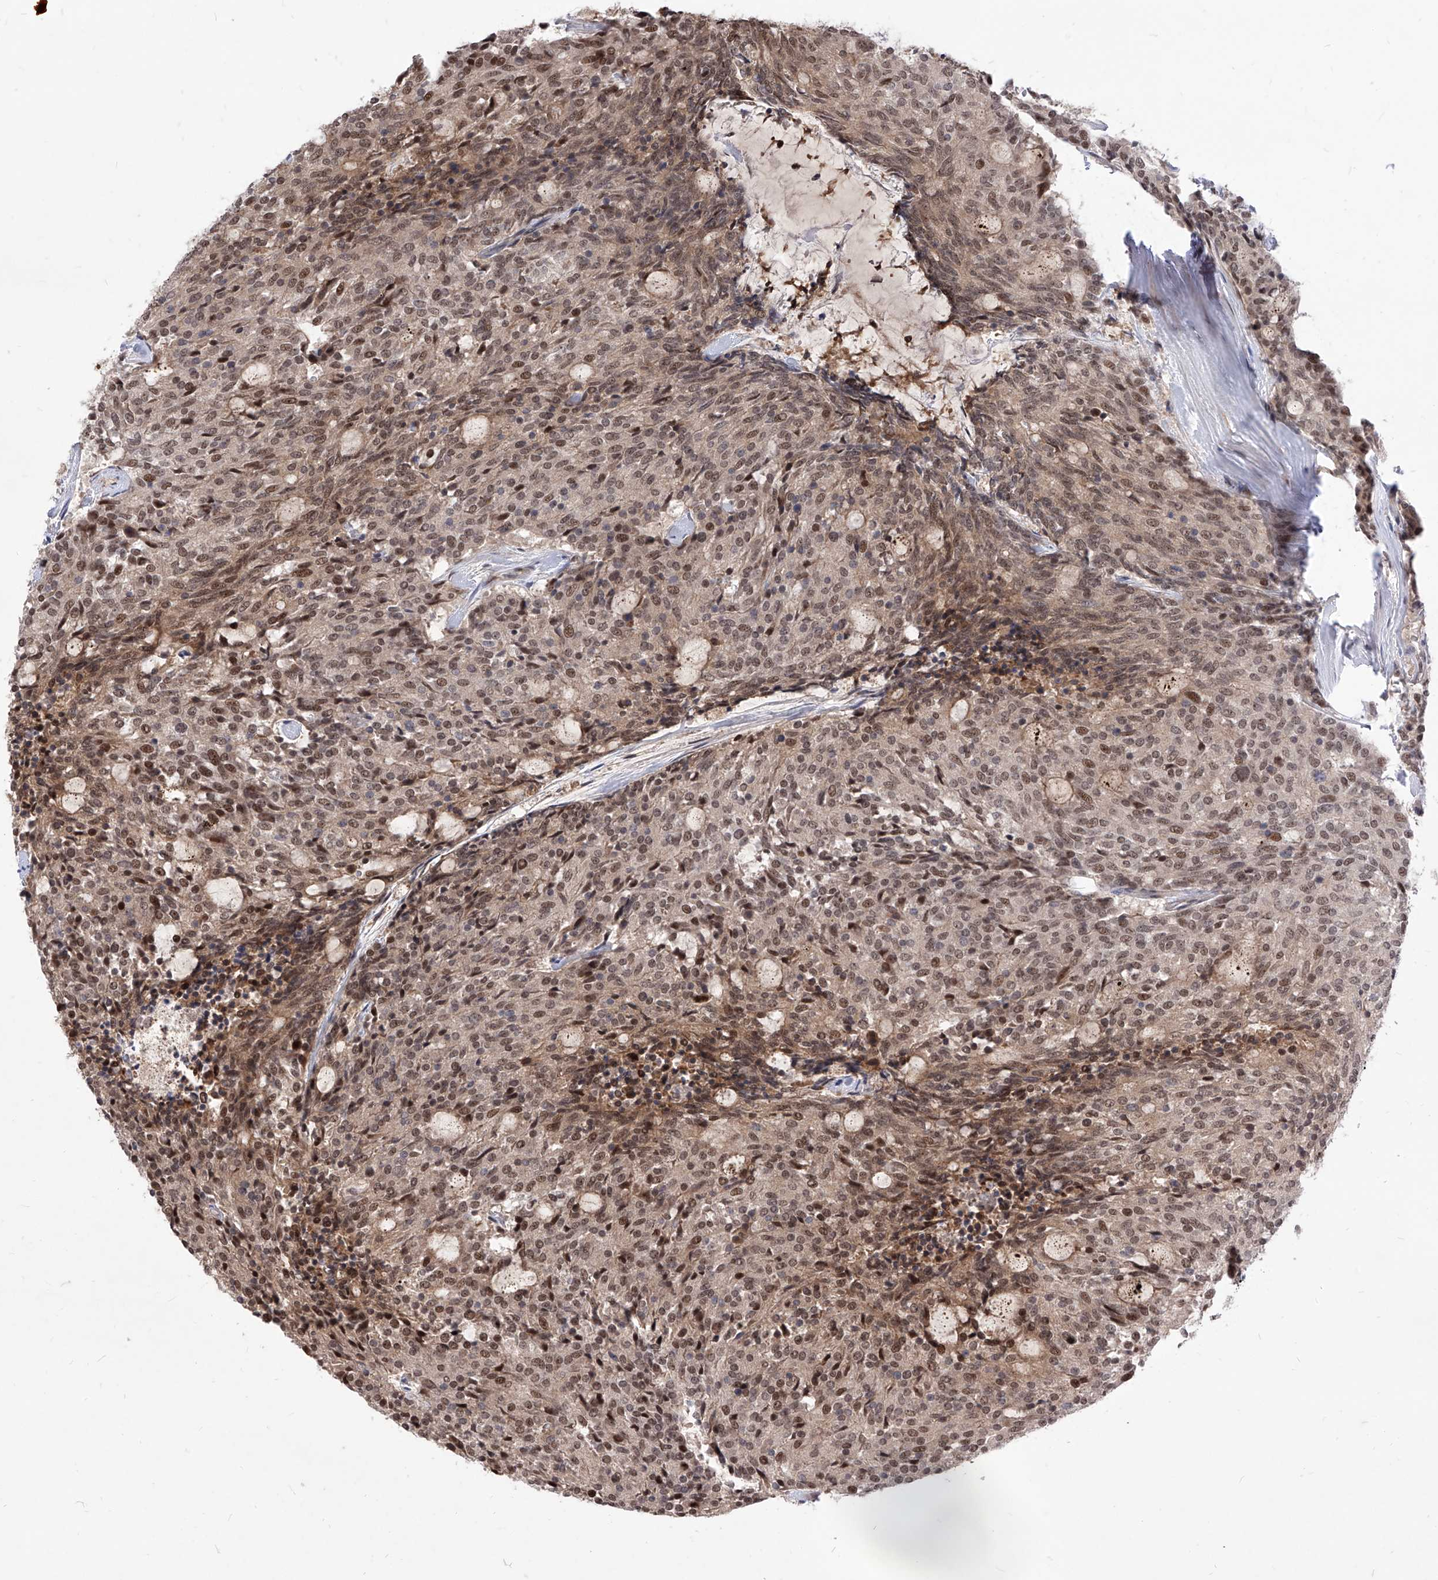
{"staining": {"intensity": "moderate", "quantity": ">75%", "location": "nuclear"}, "tissue": "carcinoid", "cell_type": "Tumor cells", "image_type": "cancer", "snomed": [{"axis": "morphology", "description": "Carcinoid, malignant, NOS"}, {"axis": "topography", "description": "Pancreas"}], "caption": "Carcinoid stained with a protein marker displays moderate staining in tumor cells.", "gene": "LGR4", "patient": {"sex": "female", "age": 54}}